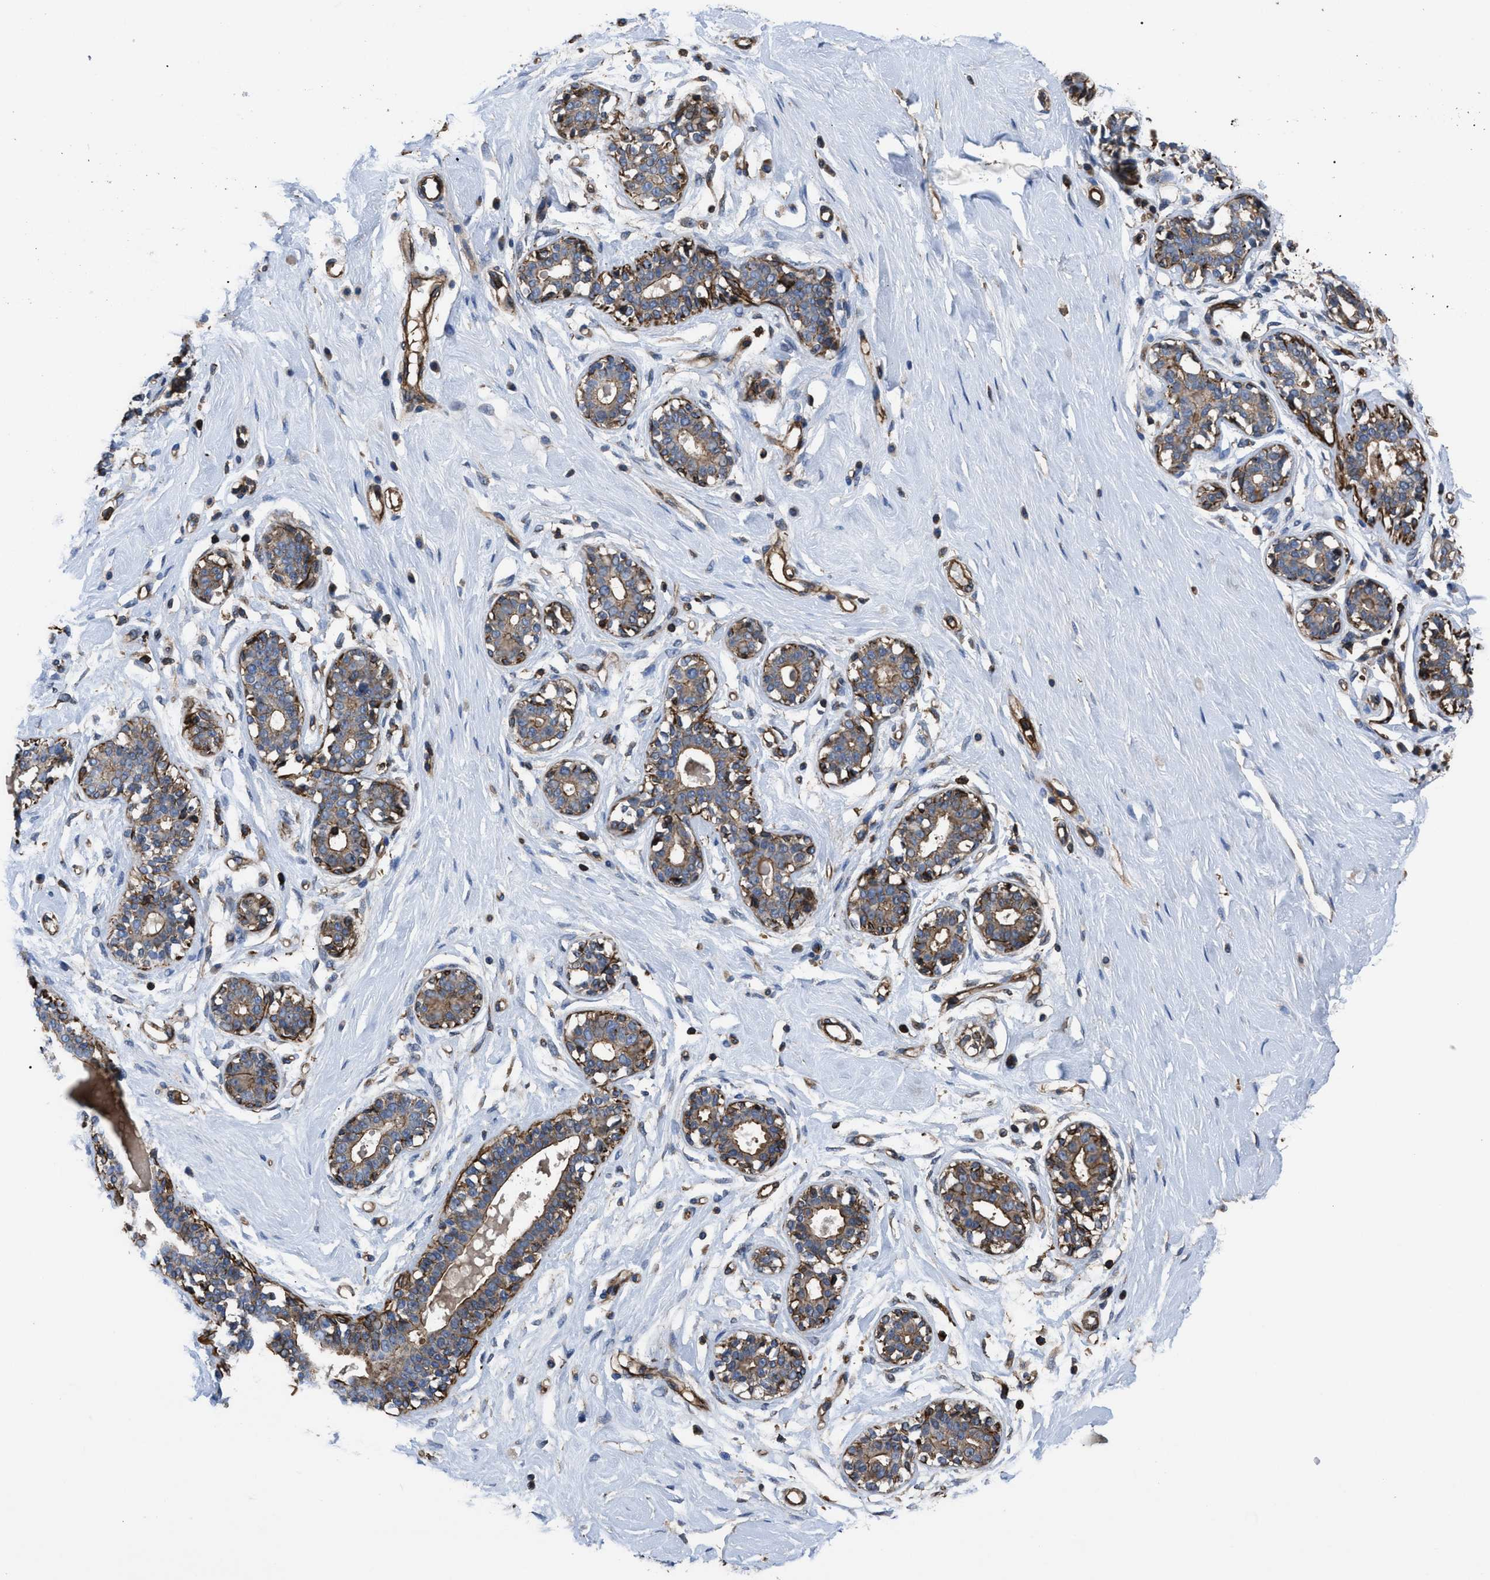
{"staining": {"intensity": "moderate", "quantity": ">75%", "location": "cytoplasmic/membranous"}, "tissue": "breast", "cell_type": "Adipocytes", "image_type": "normal", "snomed": [{"axis": "morphology", "description": "Normal tissue, NOS"}, {"axis": "topography", "description": "Breast"}], "caption": "Adipocytes demonstrate medium levels of moderate cytoplasmic/membranous positivity in about >75% of cells in unremarkable human breast.", "gene": "SCUBE2", "patient": {"sex": "female", "age": 23}}